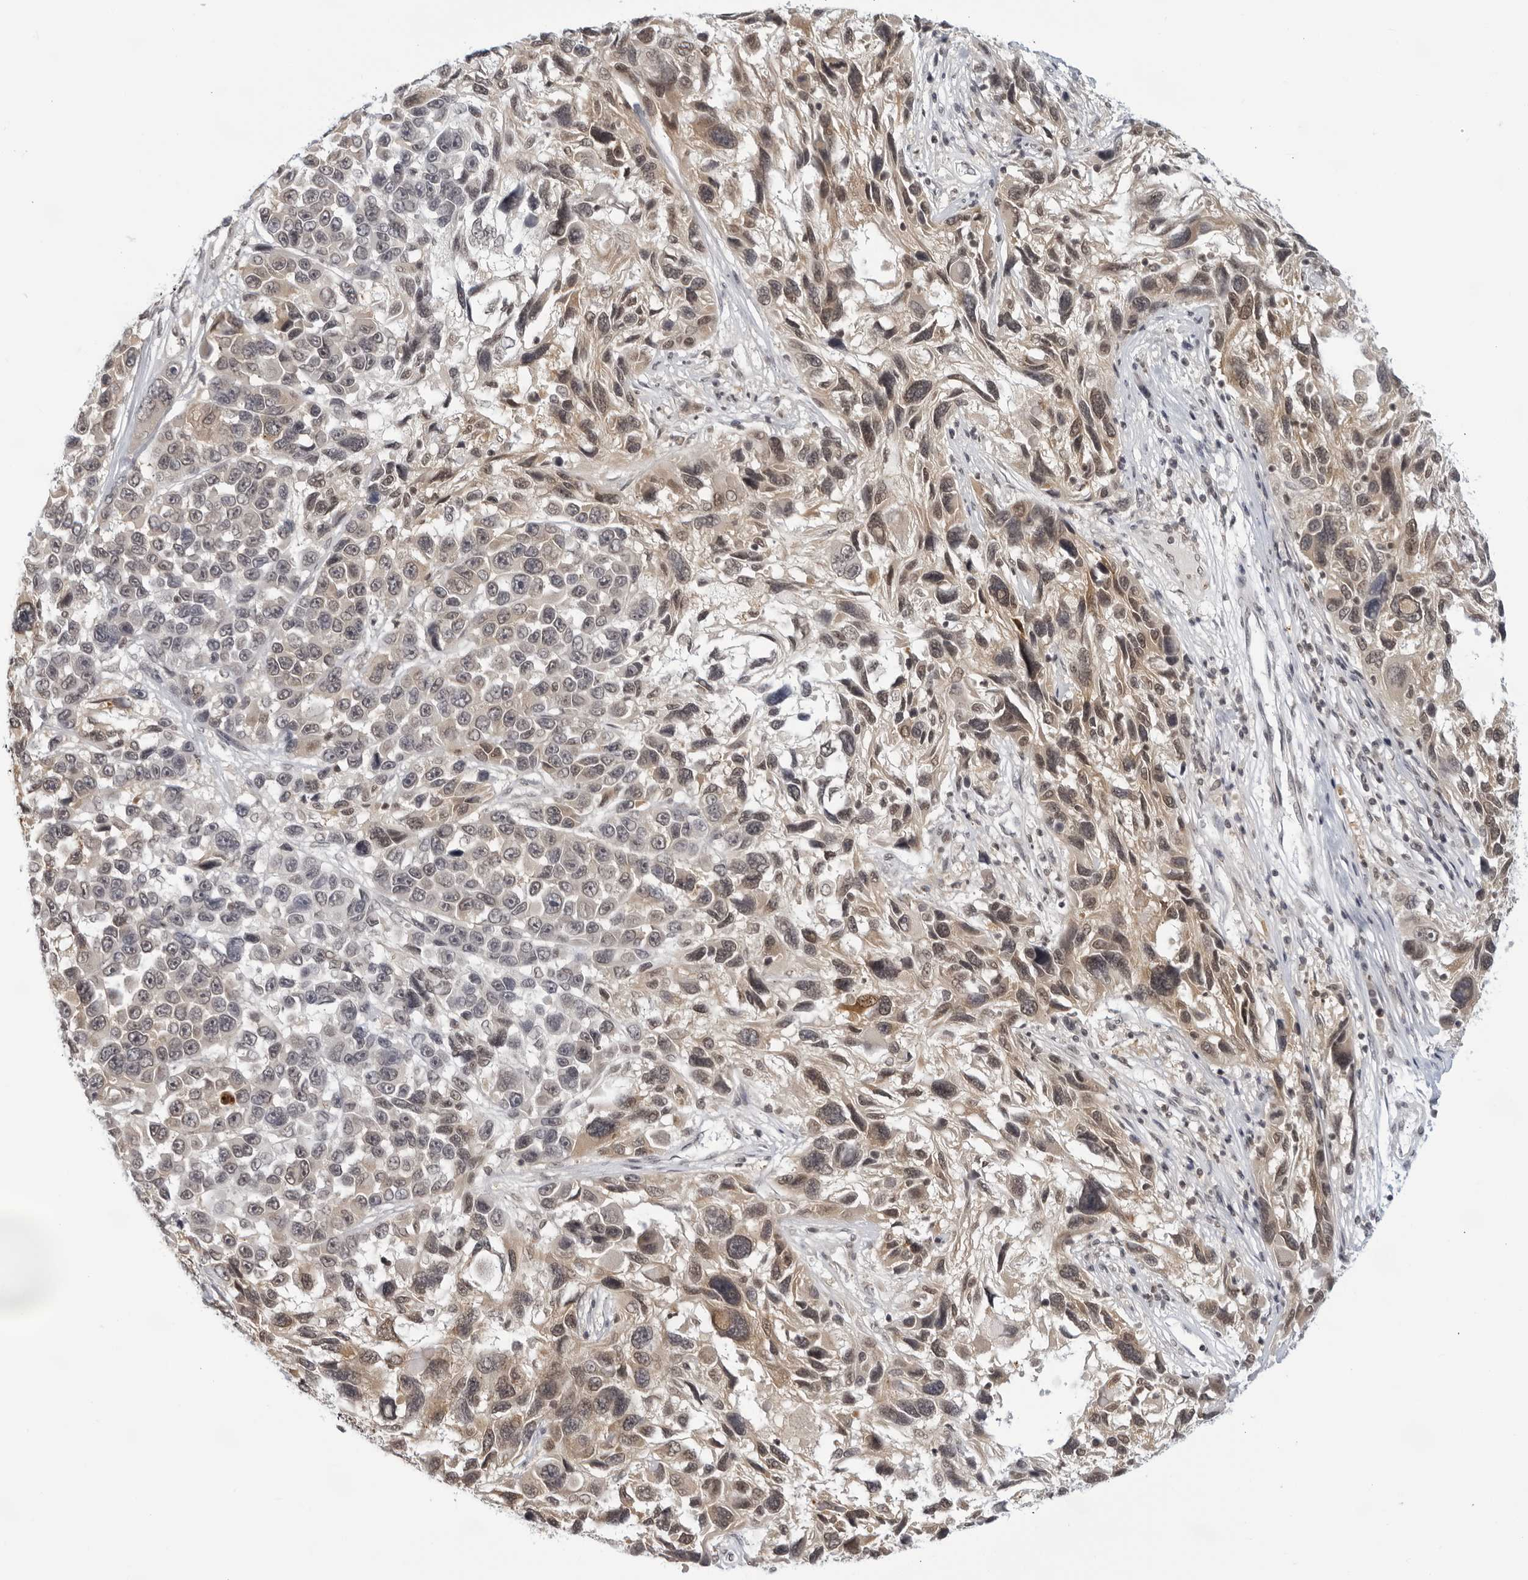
{"staining": {"intensity": "moderate", "quantity": "<25%", "location": "nuclear"}, "tissue": "melanoma", "cell_type": "Tumor cells", "image_type": "cancer", "snomed": [{"axis": "morphology", "description": "Malignant melanoma, NOS"}, {"axis": "topography", "description": "Skin"}], "caption": "Brown immunohistochemical staining in human malignant melanoma demonstrates moderate nuclear staining in approximately <25% of tumor cells.", "gene": "CC2D1B", "patient": {"sex": "male", "age": 53}}